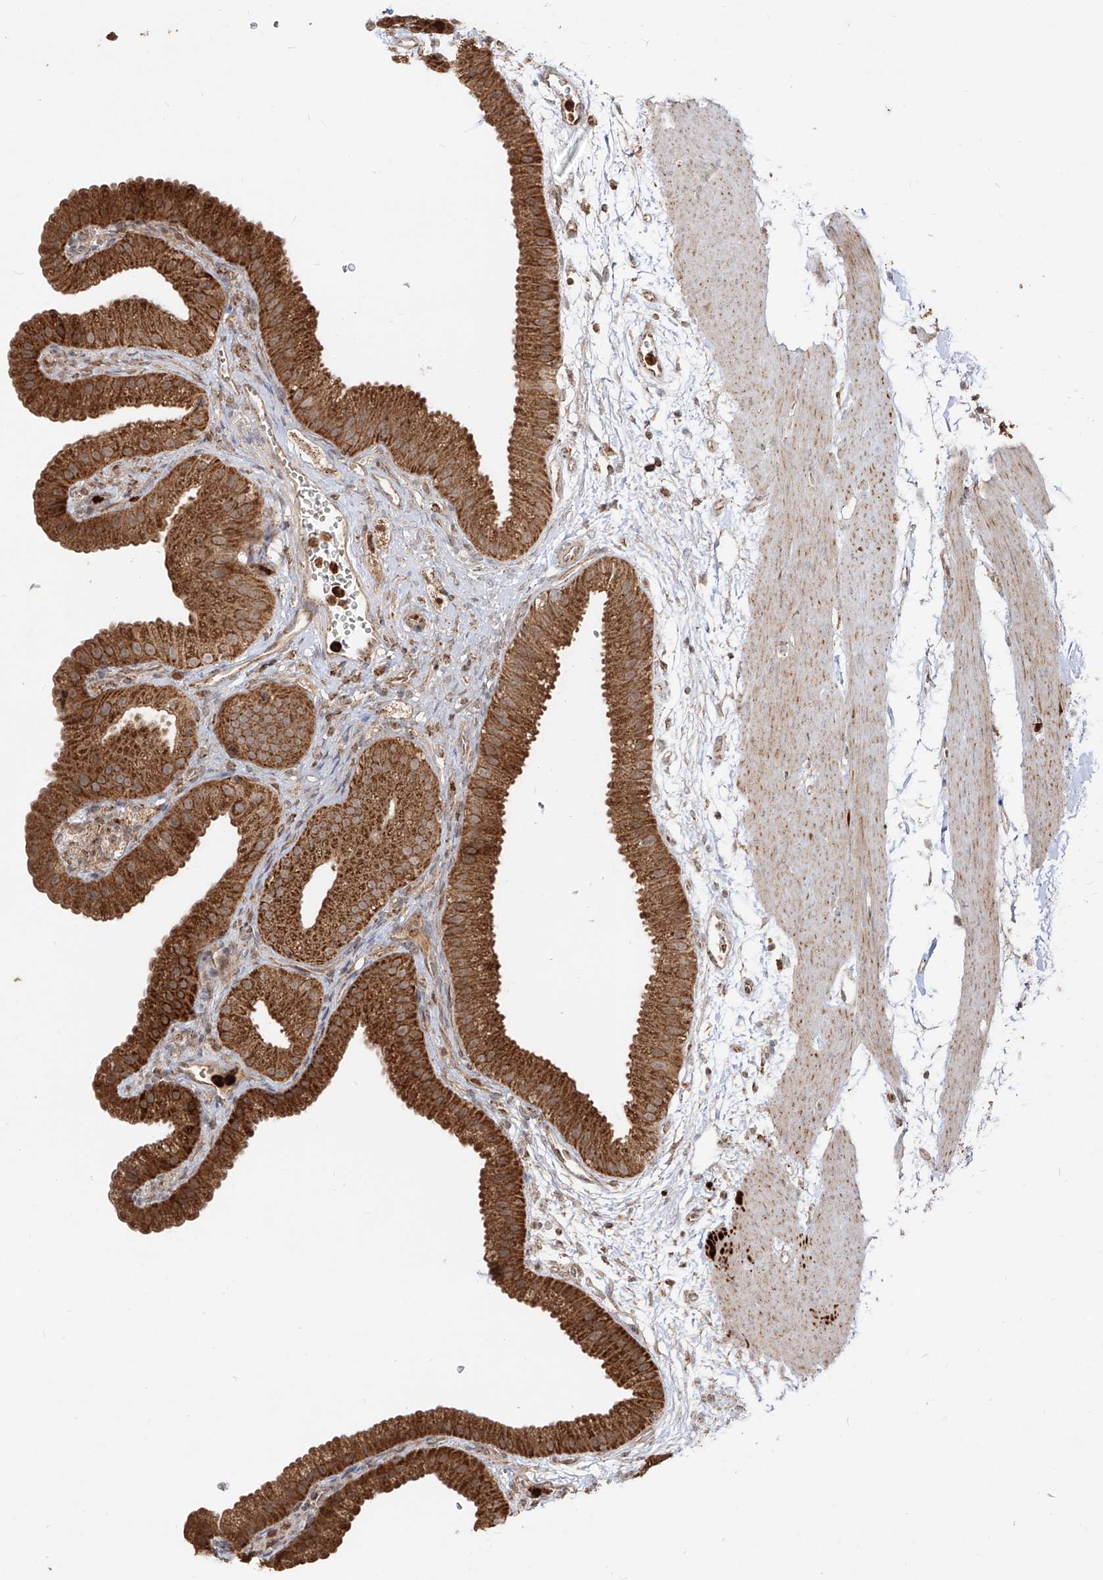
{"staining": {"intensity": "strong", "quantity": ">75%", "location": "cytoplasmic/membranous"}, "tissue": "gallbladder", "cell_type": "Glandular cells", "image_type": "normal", "snomed": [{"axis": "morphology", "description": "Normal tissue, NOS"}, {"axis": "topography", "description": "Gallbladder"}], "caption": "An image of gallbladder stained for a protein shows strong cytoplasmic/membranous brown staining in glandular cells.", "gene": "AIM2", "patient": {"sex": "female", "age": 64}}